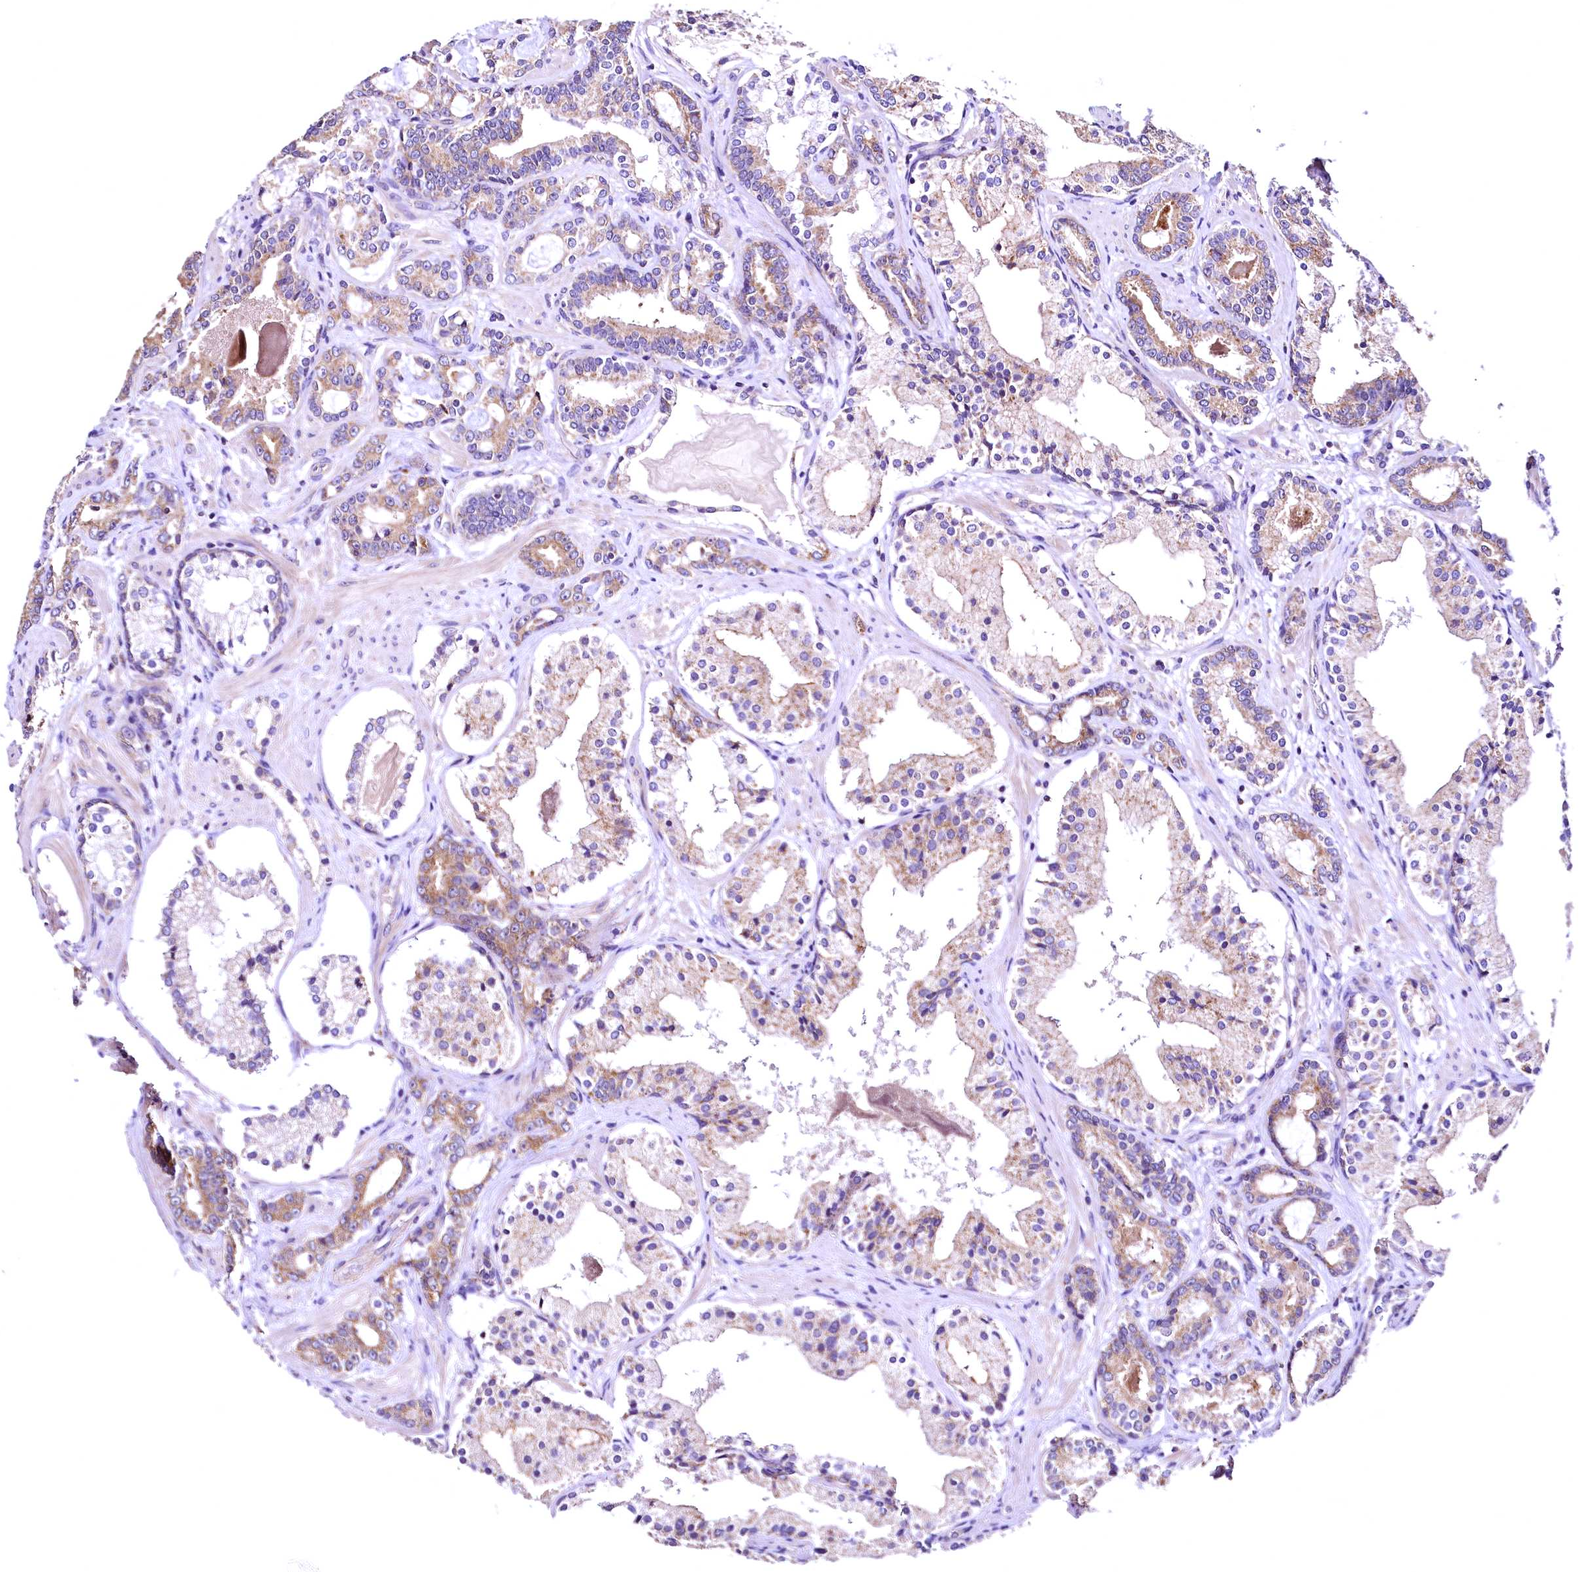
{"staining": {"intensity": "moderate", "quantity": "25%-75%", "location": "cytoplasmic/membranous"}, "tissue": "prostate cancer", "cell_type": "Tumor cells", "image_type": "cancer", "snomed": [{"axis": "morphology", "description": "Adenocarcinoma, High grade"}, {"axis": "topography", "description": "Prostate"}], "caption": "Immunohistochemistry (IHC) of high-grade adenocarcinoma (prostate) reveals medium levels of moderate cytoplasmic/membranous expression in approximately 25%-75% of tumor cells.", "gene": "MRPL57", "patient": {"sex": "male", "age": 58}}